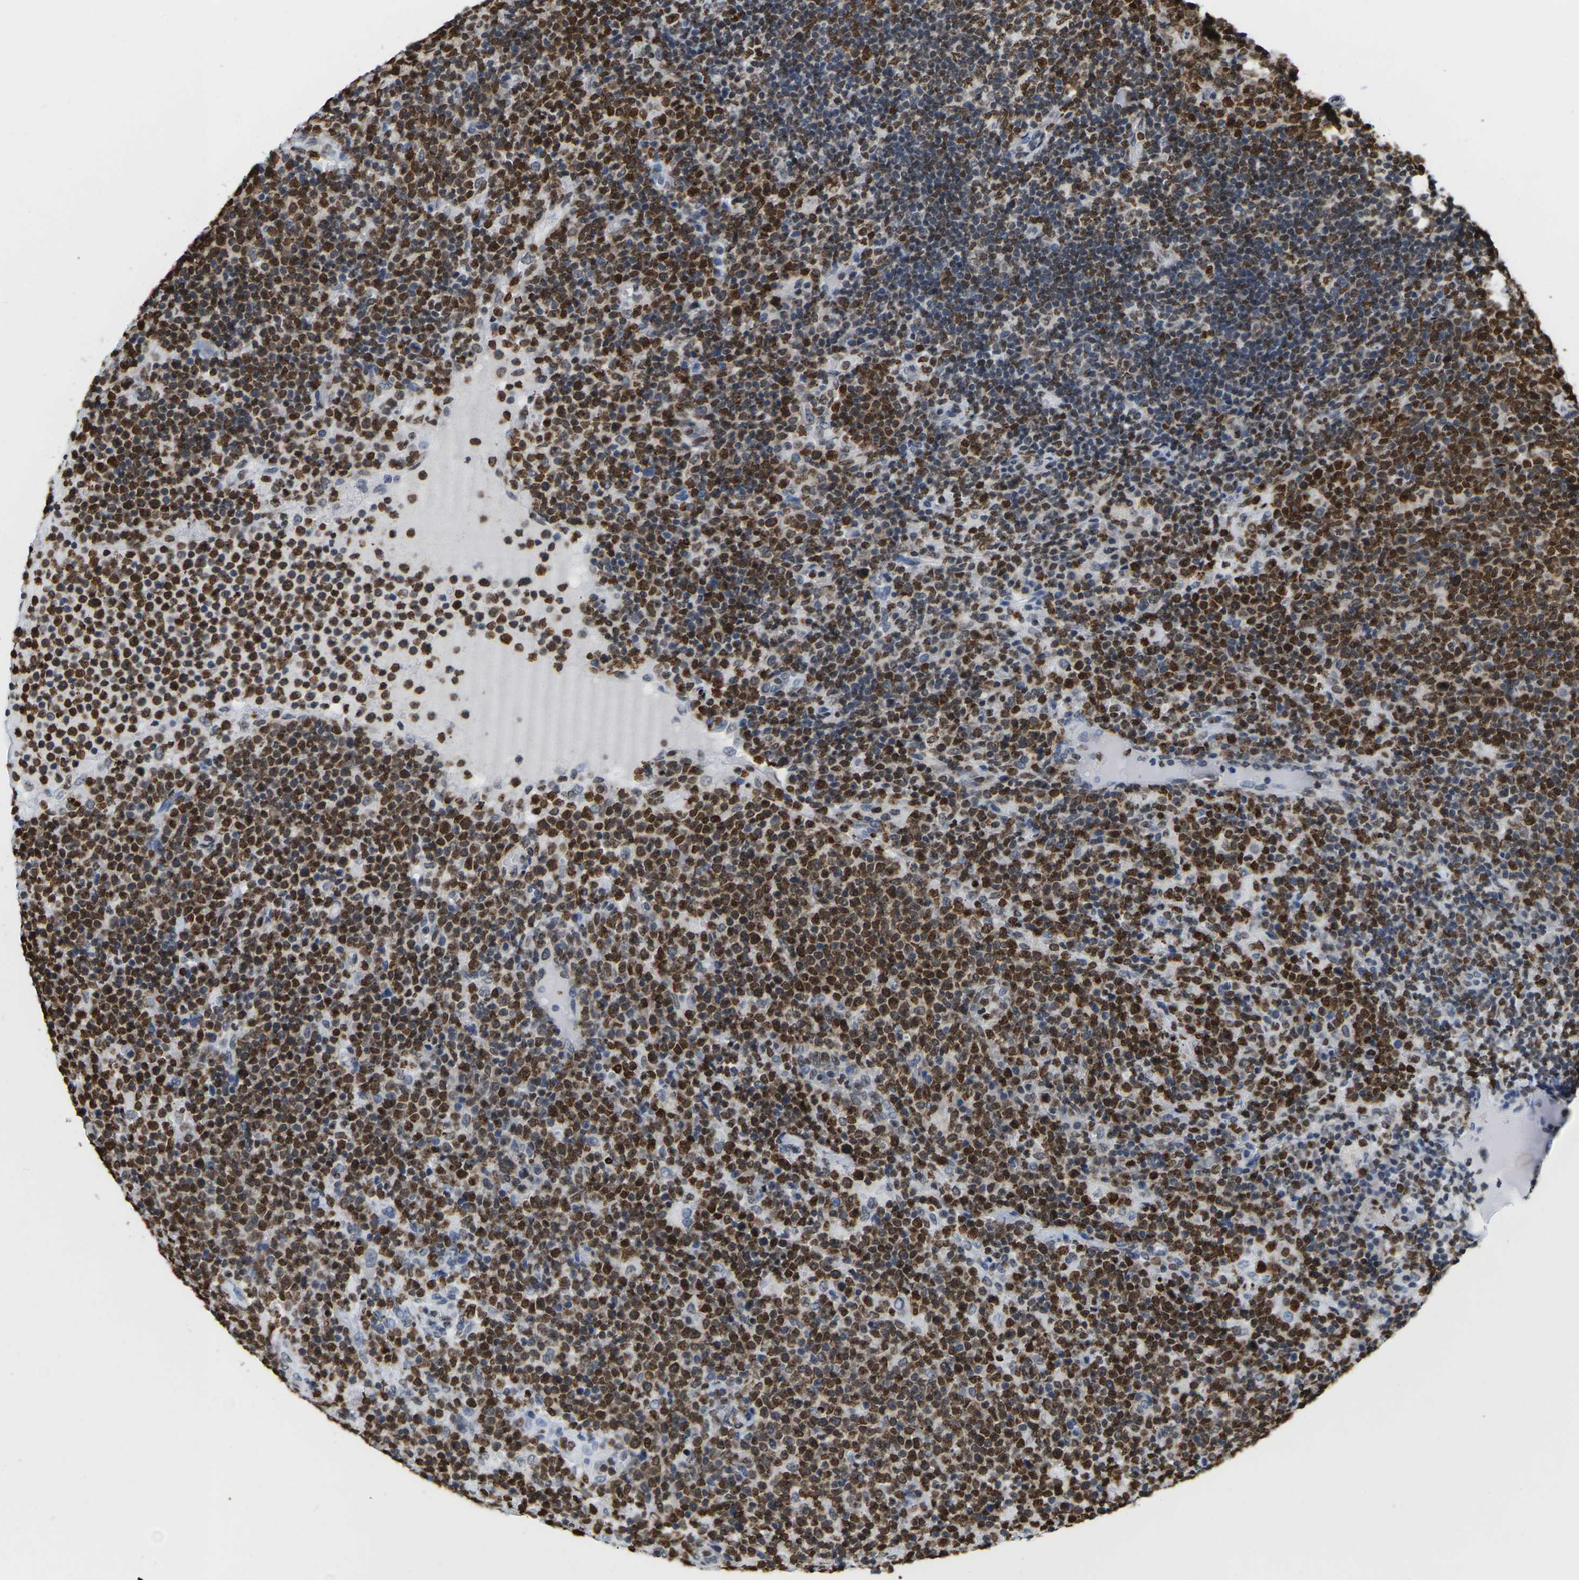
{"staining": {"intensity": "strong", "quantity": ">75%", "location": "cytoplasmic/membranous,nuclear"}, "tissue": "lymphoma", "cell_type": "Tumor cells", "image_type": "cancer", "snomed": [{"axis": "morphology", "description": "Malignant lymphoma, non-Hodgkin's type, High grade"}, {"axis": "topography", "description": "Lymph node"}], "caption": "High-power microscopy captured an immunohistochemistry image of malignant lymphoma, non-Hodgkin's type (high-grade), revealing strong cytoplasmic/membranous and nuclear positivity in approximately >75% of tumor cells.", "gene": "H2AC21", "patient": {"sex": "male", "age": 61}}